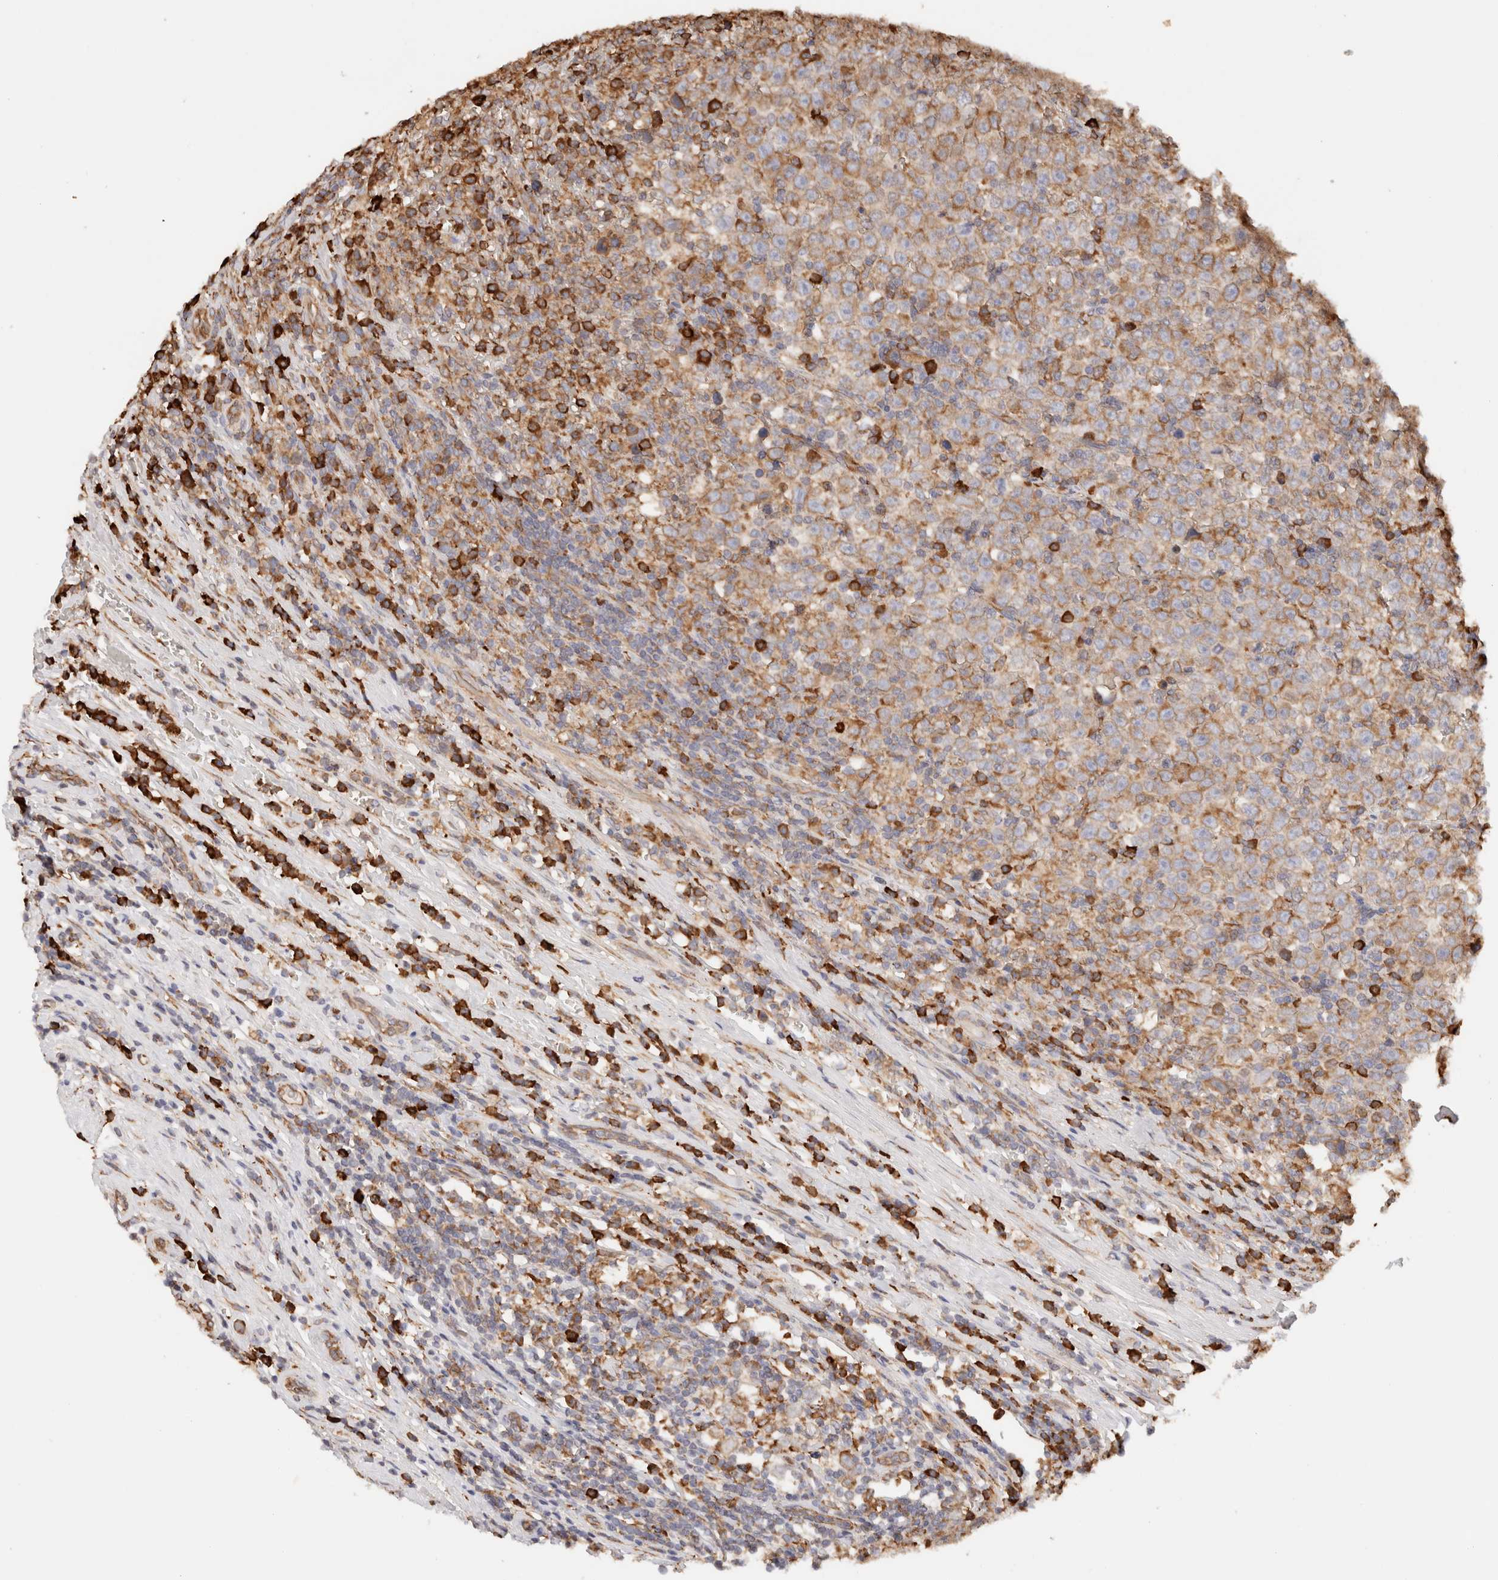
{"staining": {"intensity": "moderate", "quantity": ">75%", "location": "cytoplasmic/membranous"}, "tissue": "testis cancer", "cell_type": "Tumor cells", "image_type": "cancer", "snomed": [{"axis": "morphology", "description": "Seminoma, NOS"}, {"axis": "topography", "description": "Testis"}], "caption": "Seminoma (testis) stained for a protein exhibits moderate cytoplasmic/membranous positivity in tumor cells.", "gene": "FER", "patient": {"sex": "male", "age": 43}}